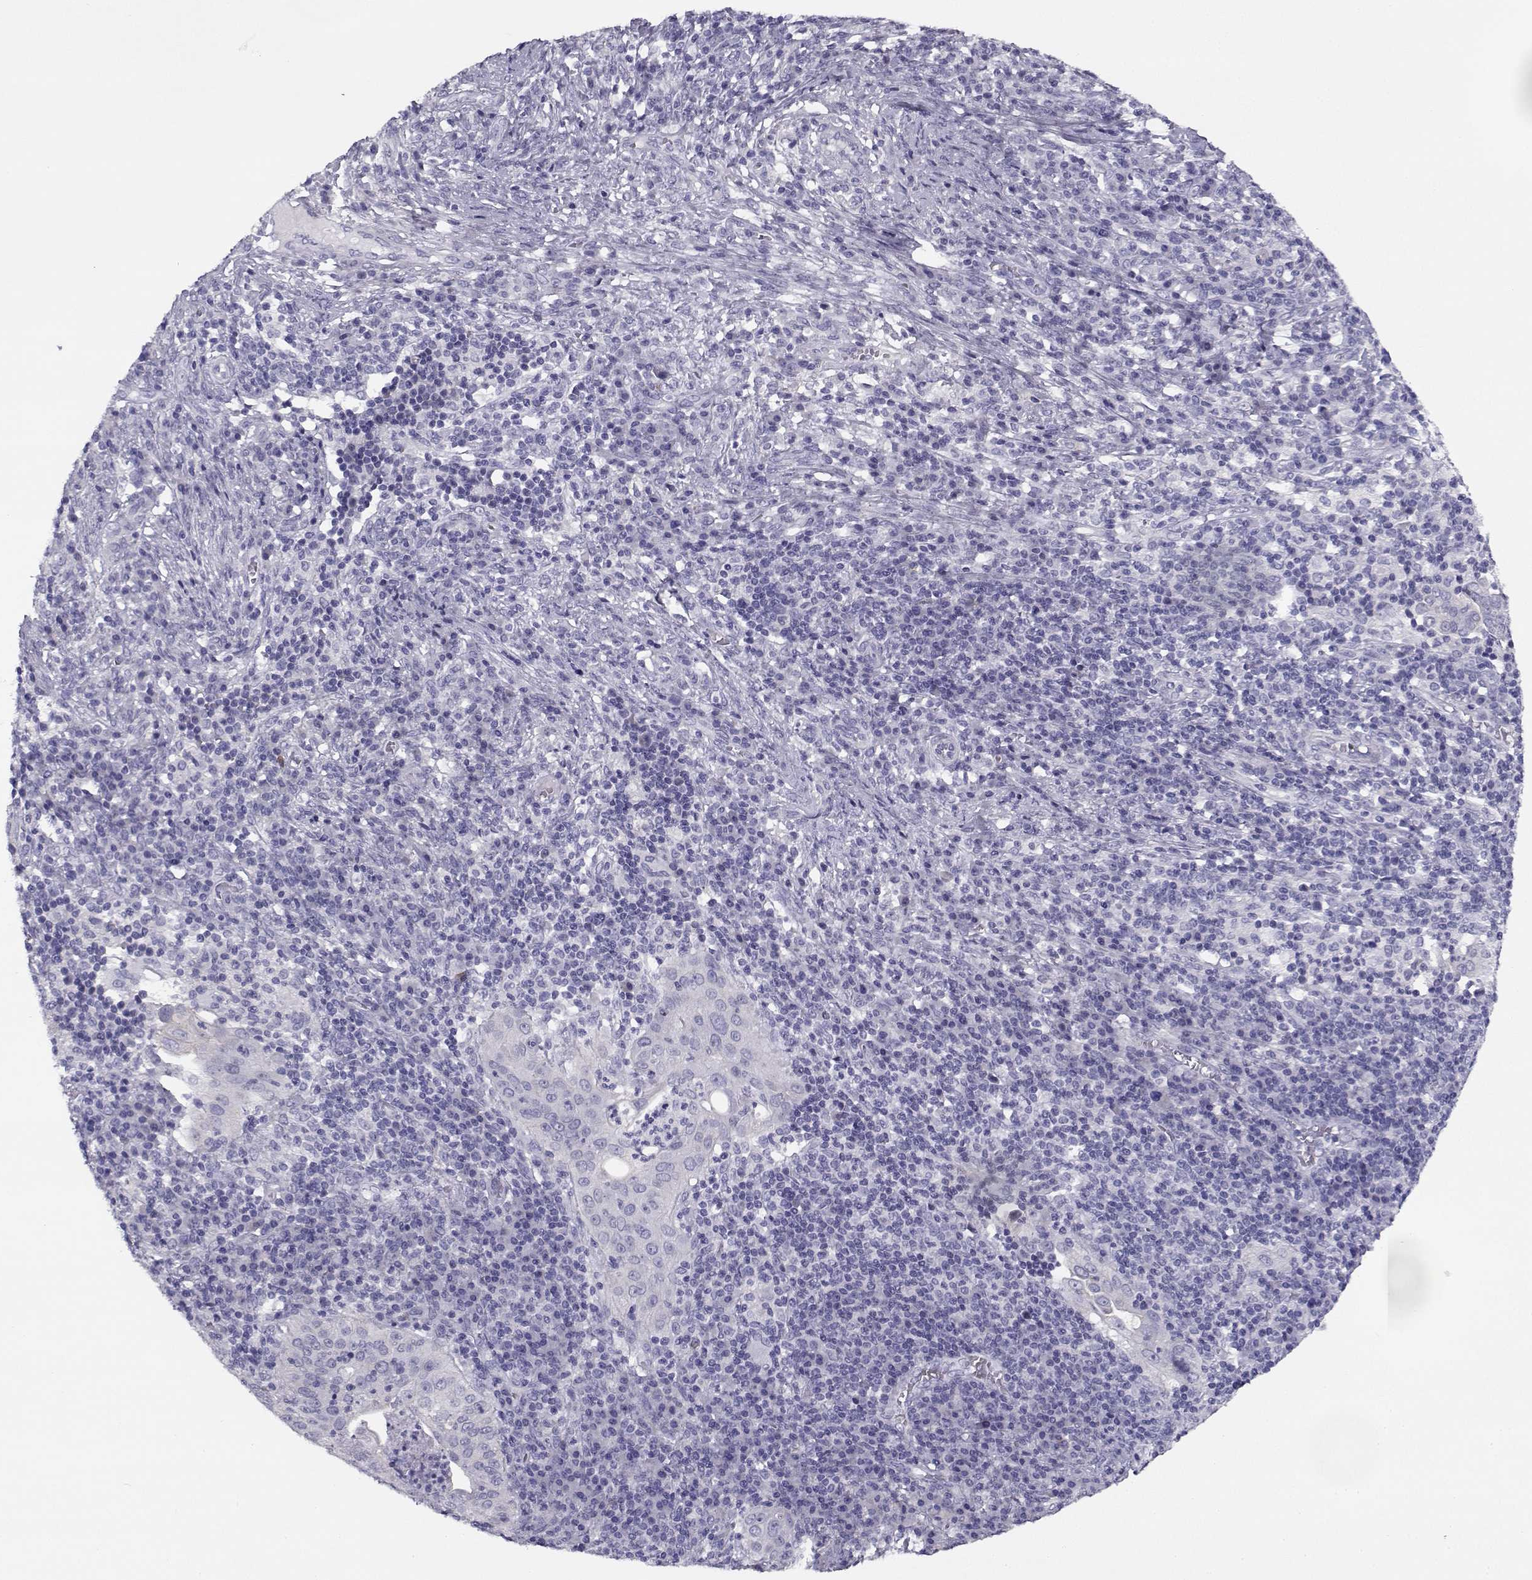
{"staining": {"intensity": "negative", "quantity": "none", "location": "none"}, "tissue": "cervical cancer", "cell_type": "Tumor cells", "image_type": "cancer", "snomed": [{"axis": "morphology", "description": "Squamous cell carcinoma, NOS"}, {"axis": "topography", "description": "Cervix"}], "caption": "Protein analysis of squamous cell carcinoma (cervical) shows no significant expression in tumor cells.", "gene": "CREB3L3", "patient": {"sex": "female", "age": 39}}